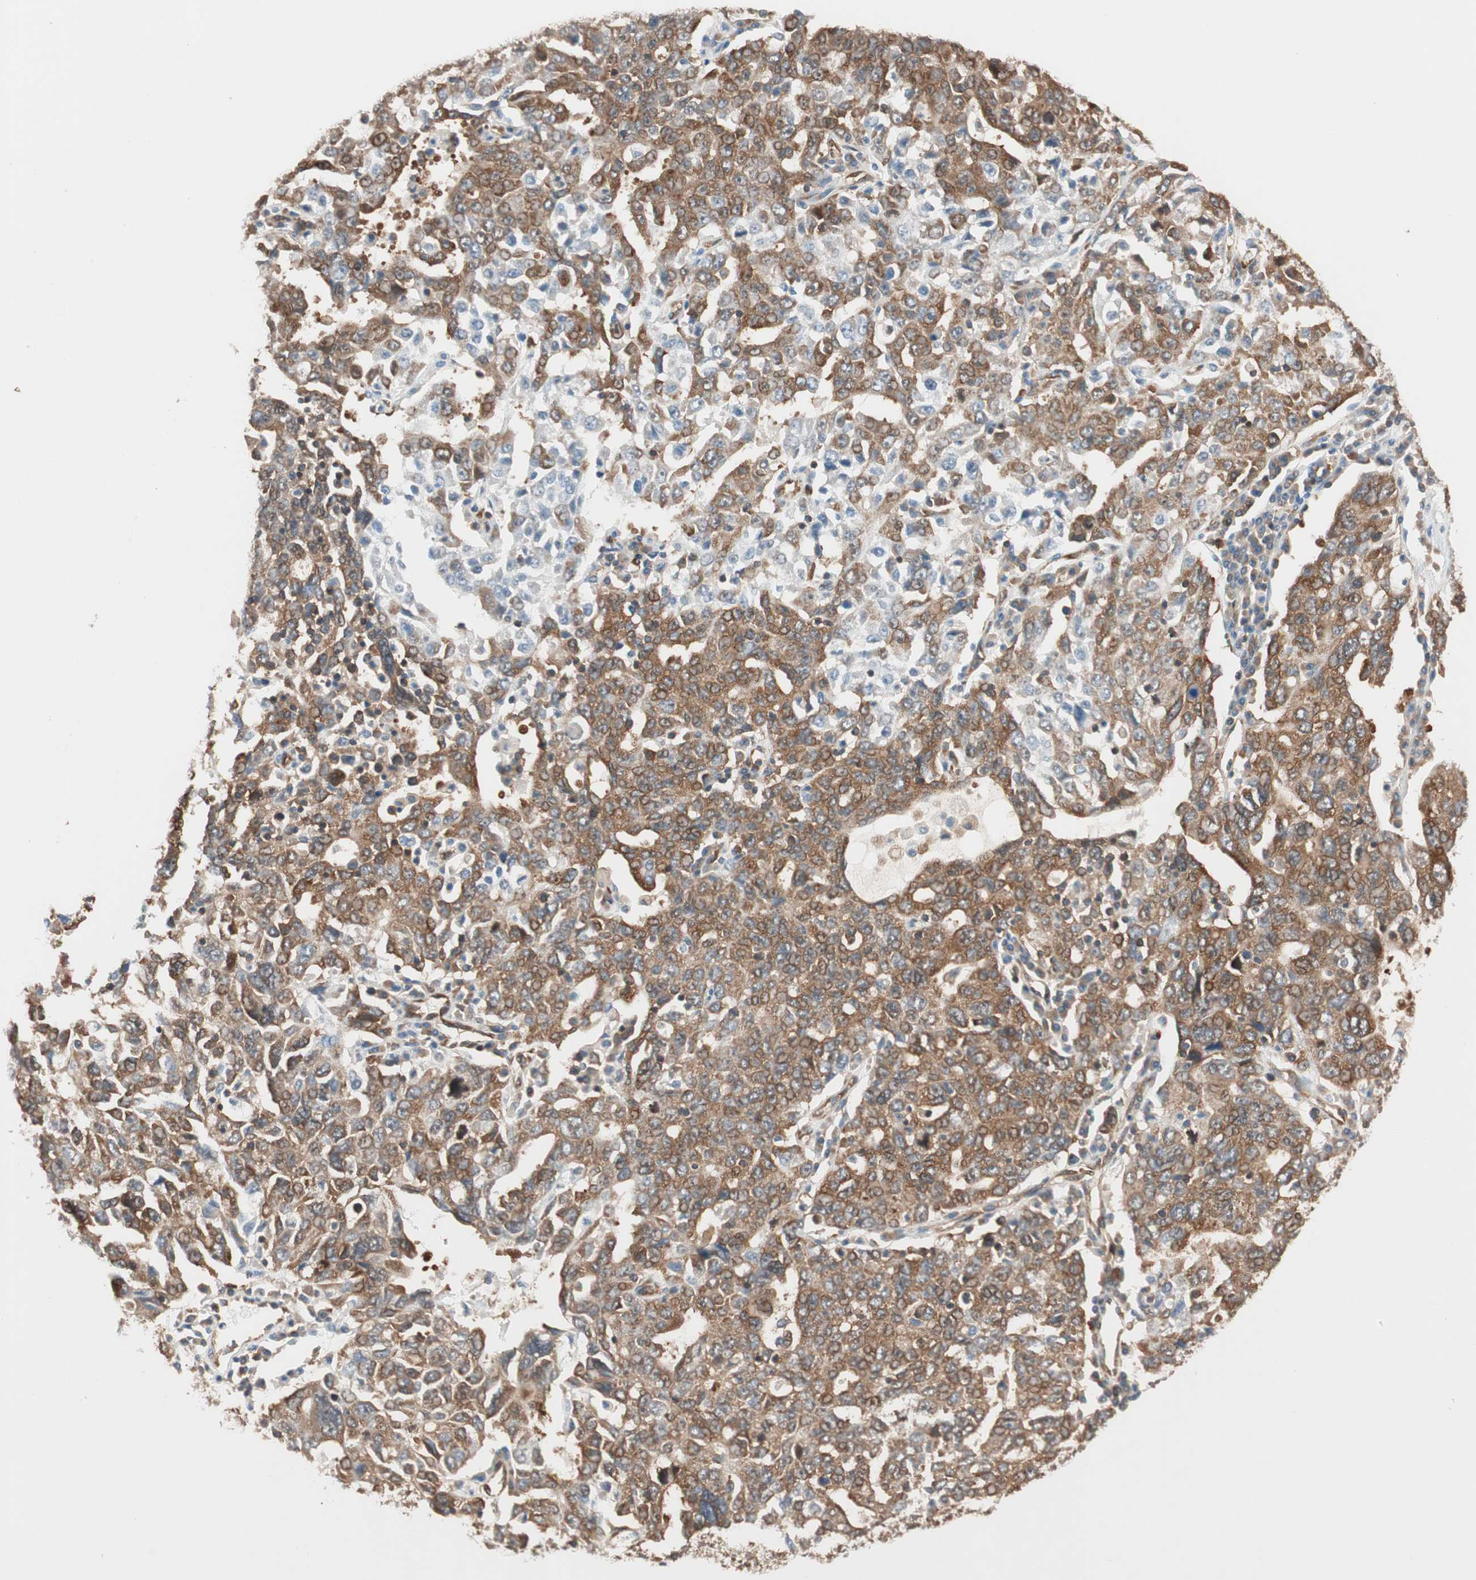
{"staining": {"intensity": "strong", "quantity": ">75%", "location": "cytoplasmic/membranous"}, "tissue": "ovarian cancer", "cell_type": "Tumor cells", "image_type": "cancer", "snomed": [{"axis": "morphology", "description": "Carcinoma, endometroid"}, {"axis": "topography", "description": "Ovary"}], "caption": "Strong cytoplasmic/membranous expression is identified in about >75% of tumor cells in ovarian endometroid carcinoma.", "gene": "WASL", "patient": {"sex": "female", "age": 62}}